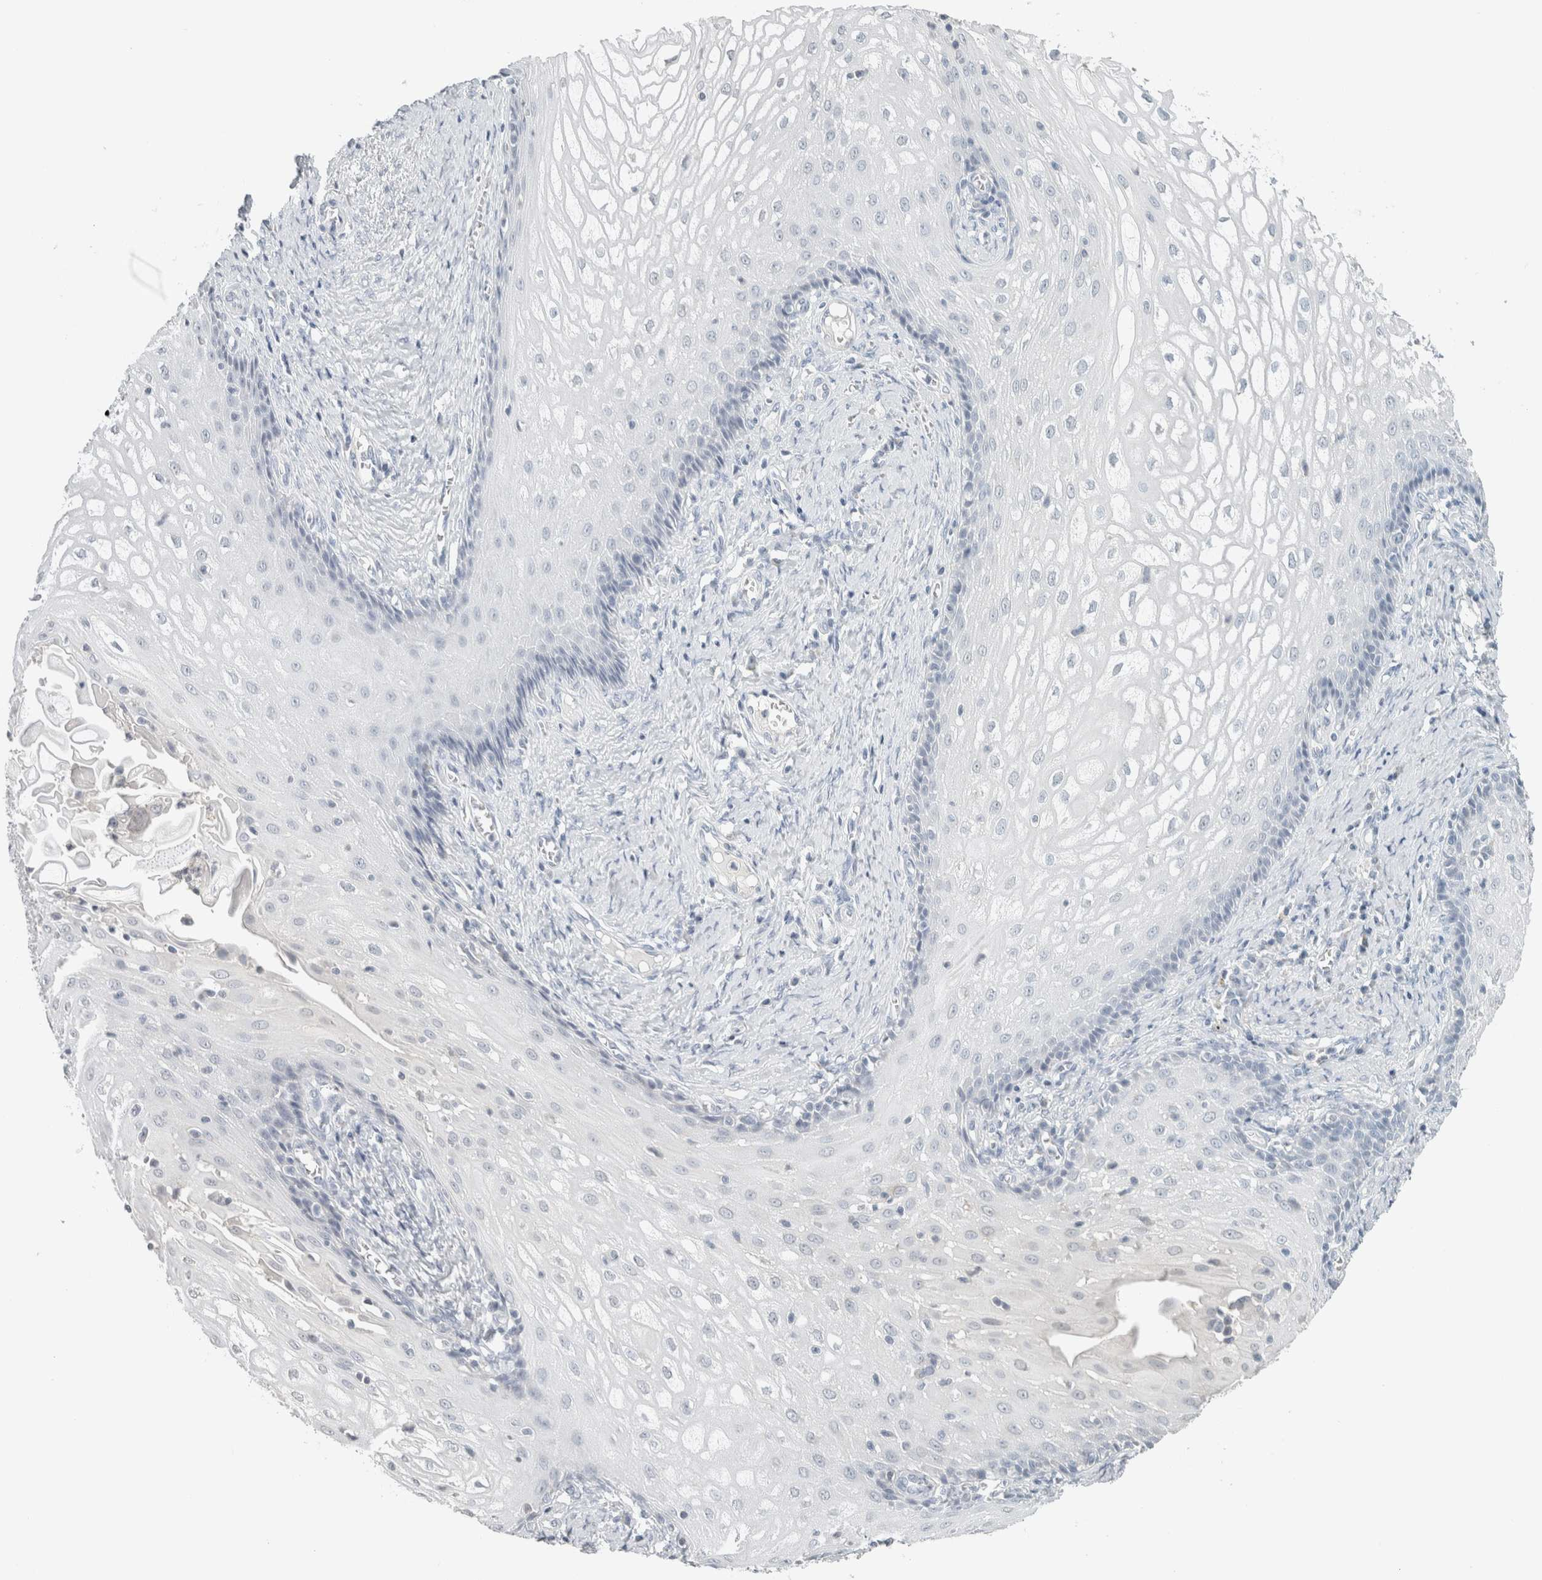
{"staining": {"intensity": "negative", "quantity": "none", "location": "none"}, "tissue": "cervical cancer", "cell_type": "Tumor cells", "image_type": "cancer", "snomed": [{"axis": "morphology", "description": "Adenocarcinoma, NOS"}, {"axis": "topography", "description": "Cervix"}], "caption": "DAB immunohistochemical staining of human cervical cancer (adenocarcinoma) exhibits no significant staining in tumor cells. The staining was performed using DAB (3,3'-diaminobenzidine) to visualize the protein expression in brown, while the nuclei were stained in blue with hematoxylin (Magnification: 20x).", "gene": "CRAT", "patient": {"sex": "female", "age": 44}}